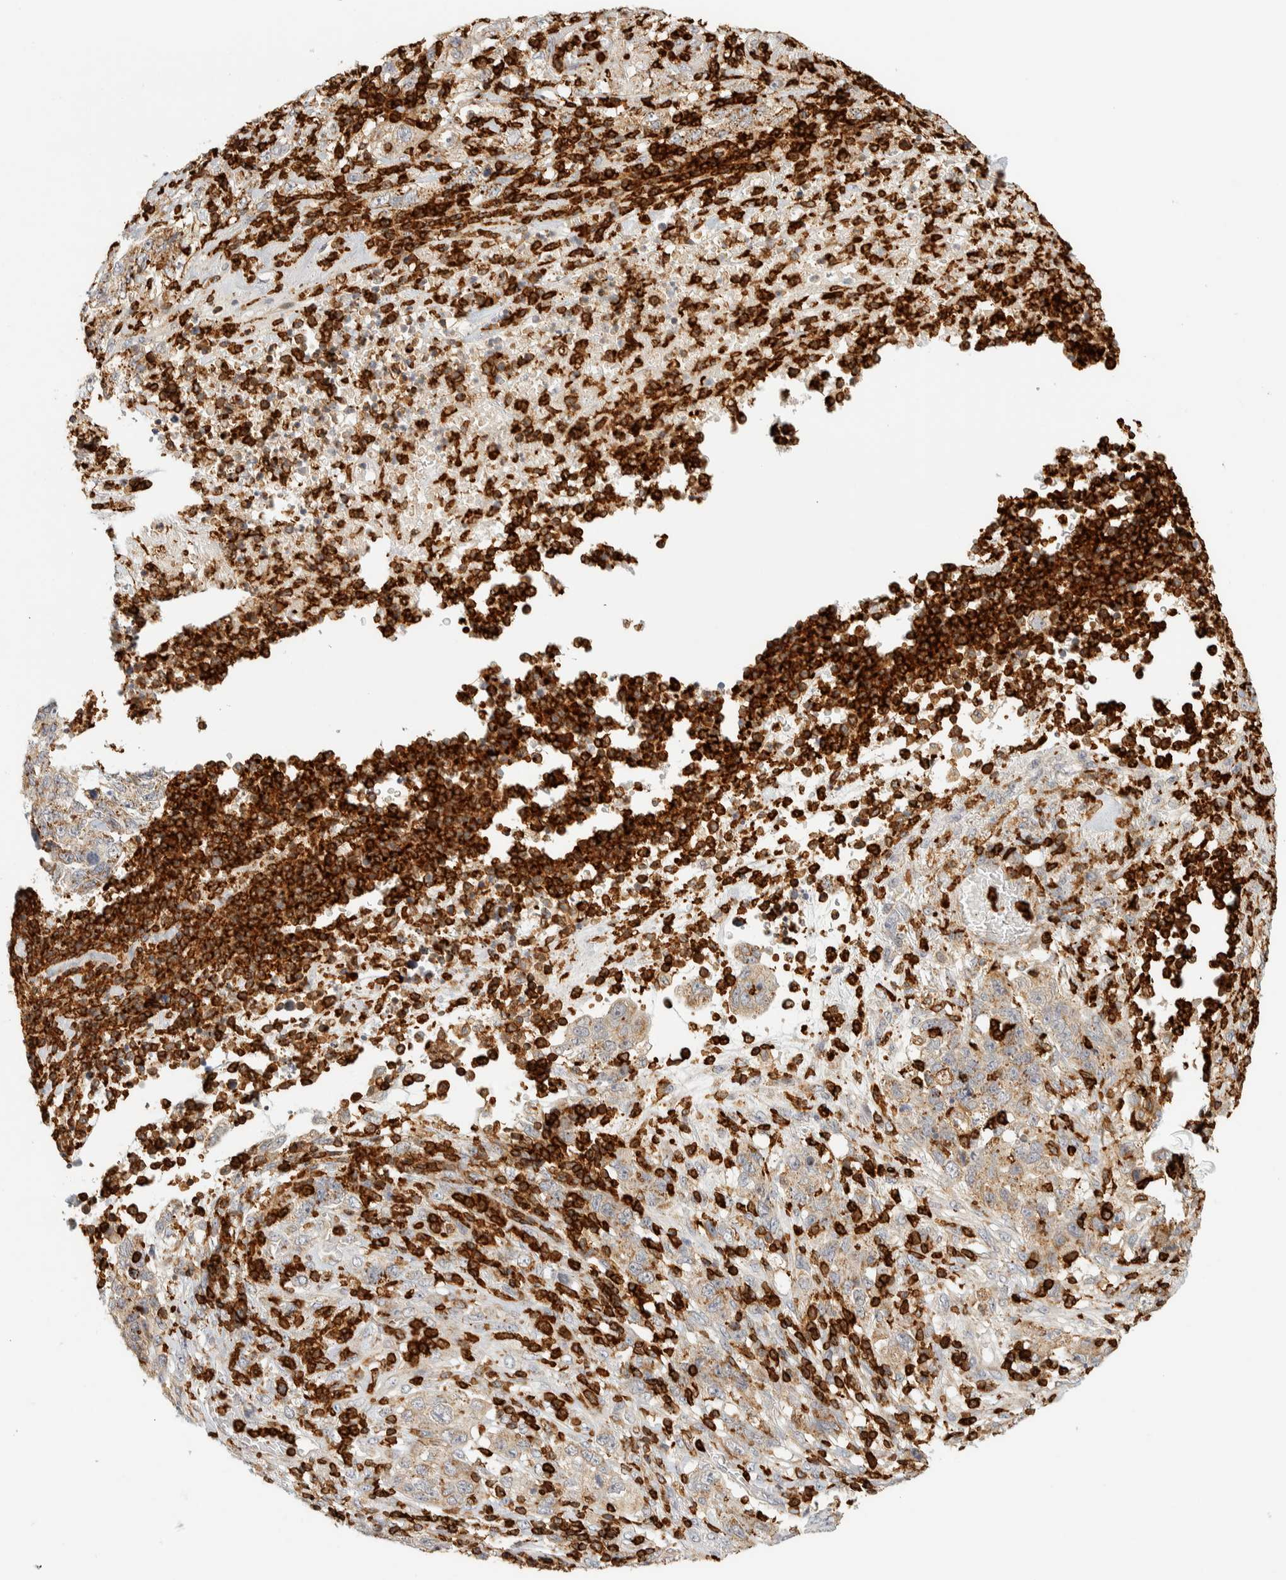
{"staining": {"intensity": "moderate", "quantity": ">75%", "location": "cytoplasmic/membranous"}, "tissue": "stomach cancer", "cell_type": "Tumor cells", "image_type": "cancer", "snomed": [{"axis": "morphology", "description": "Adenocarcinoma, NOS"}, {"axis": "topography", "description": "Stomach"}], "caption": "A brown stain highlights moderate cytoplasmic/membranous expression of a protein in stomach adenocarcinoma tumor cells. The staining is performed using DAB brown chromogen to label protein expression. The nuclei are counter-stained blue using hematoxylin.", "gene": "RUNDC1", "patient": {"sex": "male", "age": 48}}